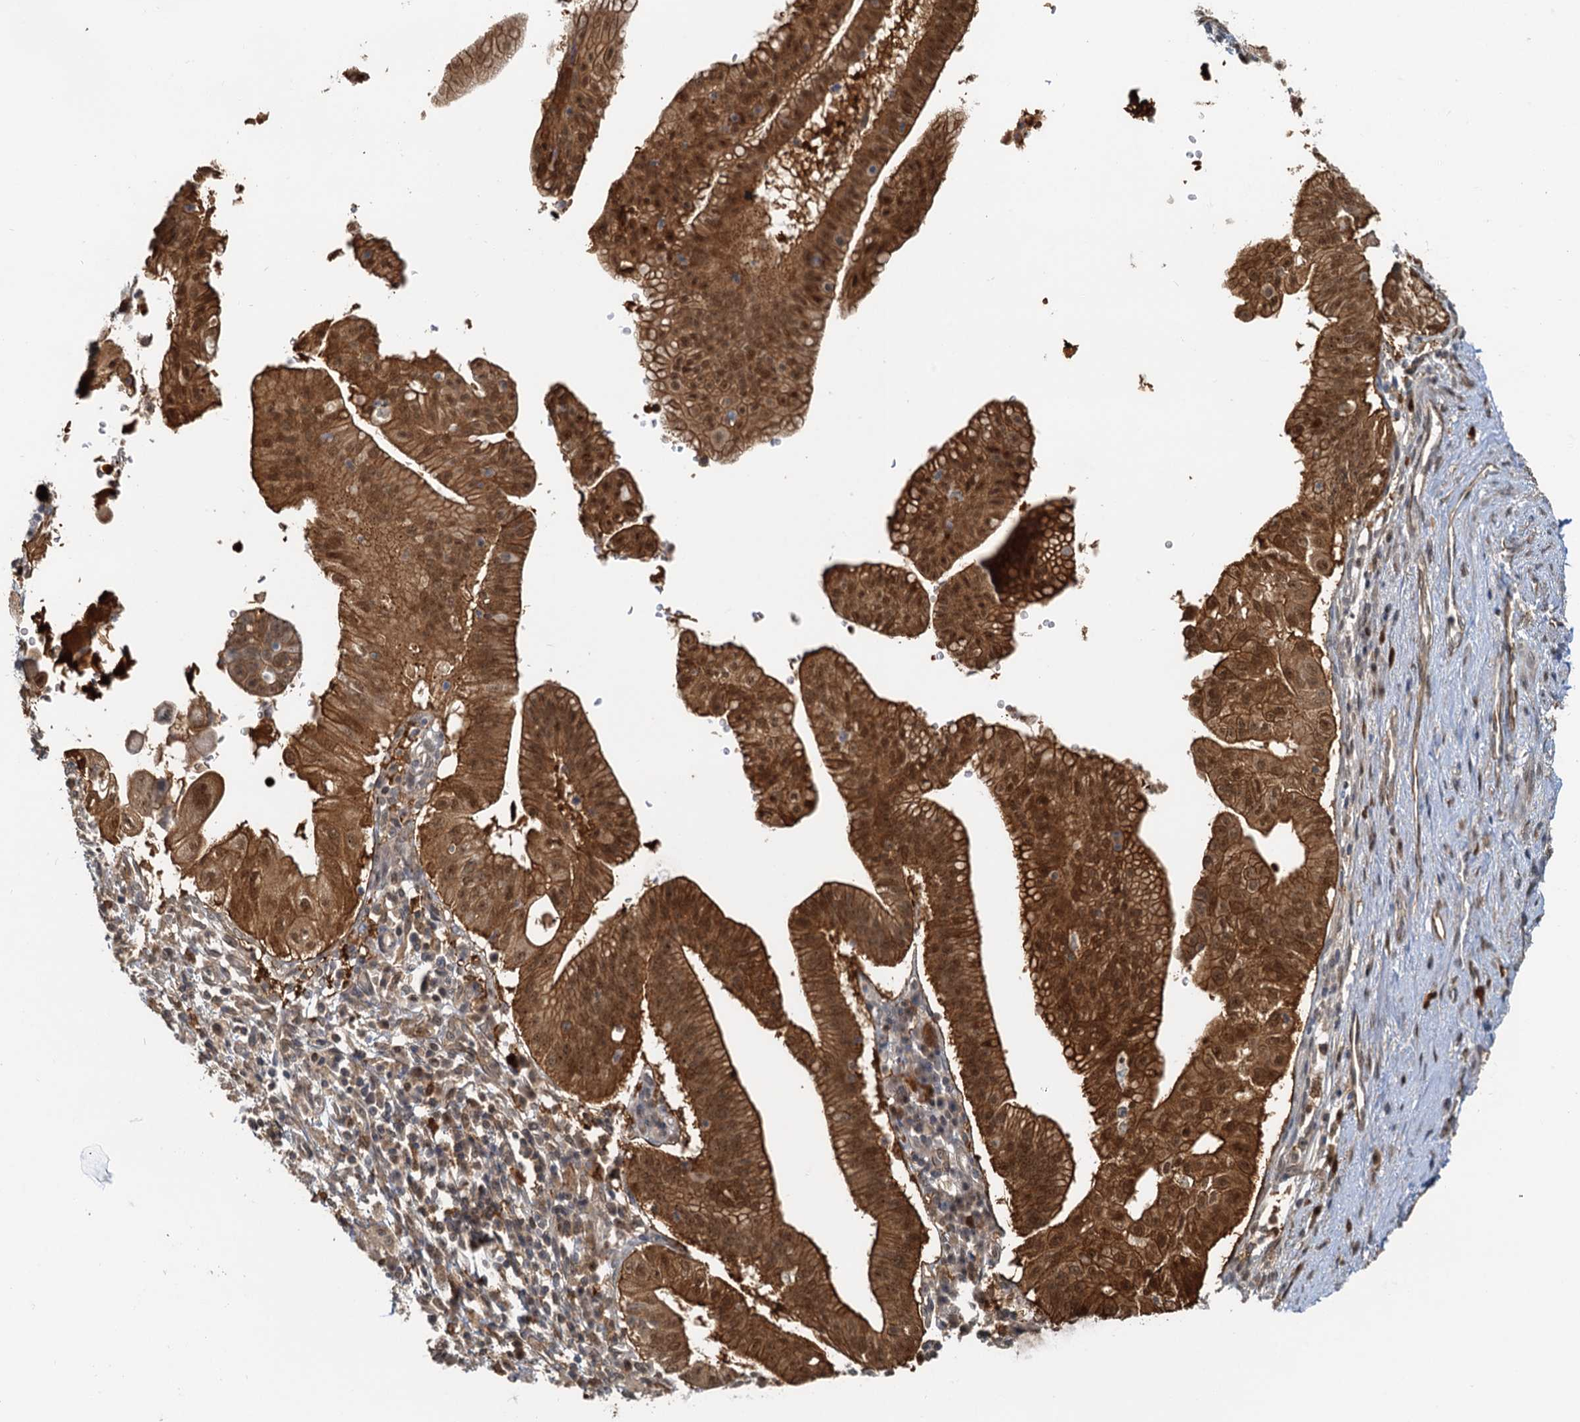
{"staining": {"intensity": "strong", "quantity": ">75%", "location": "cytoplasmic/membranous,nuclear"}, "tissue": "pancreatic cancer", "cell_type": "Tumor cells", "image_type": "cancer", "snomed": [{"axis": "morphology", "description": "Adenocarcinoma, NOS"}, {"axis": "topography", "description": "Pancreas"}], "caption": "Immunohistochemical staining of human adenocarcinoma (pancreatic) shows high levels of strong cytoplasmic/membranous and nuclear staining in approximately >75% of tumor cells. (DAB (3,3'-diaminobenzidine) IHC, brown staining for protein, blue staining for nuclei).", "gene": "SPINDOC", "patient": {"sex": "male", "age": 68}}